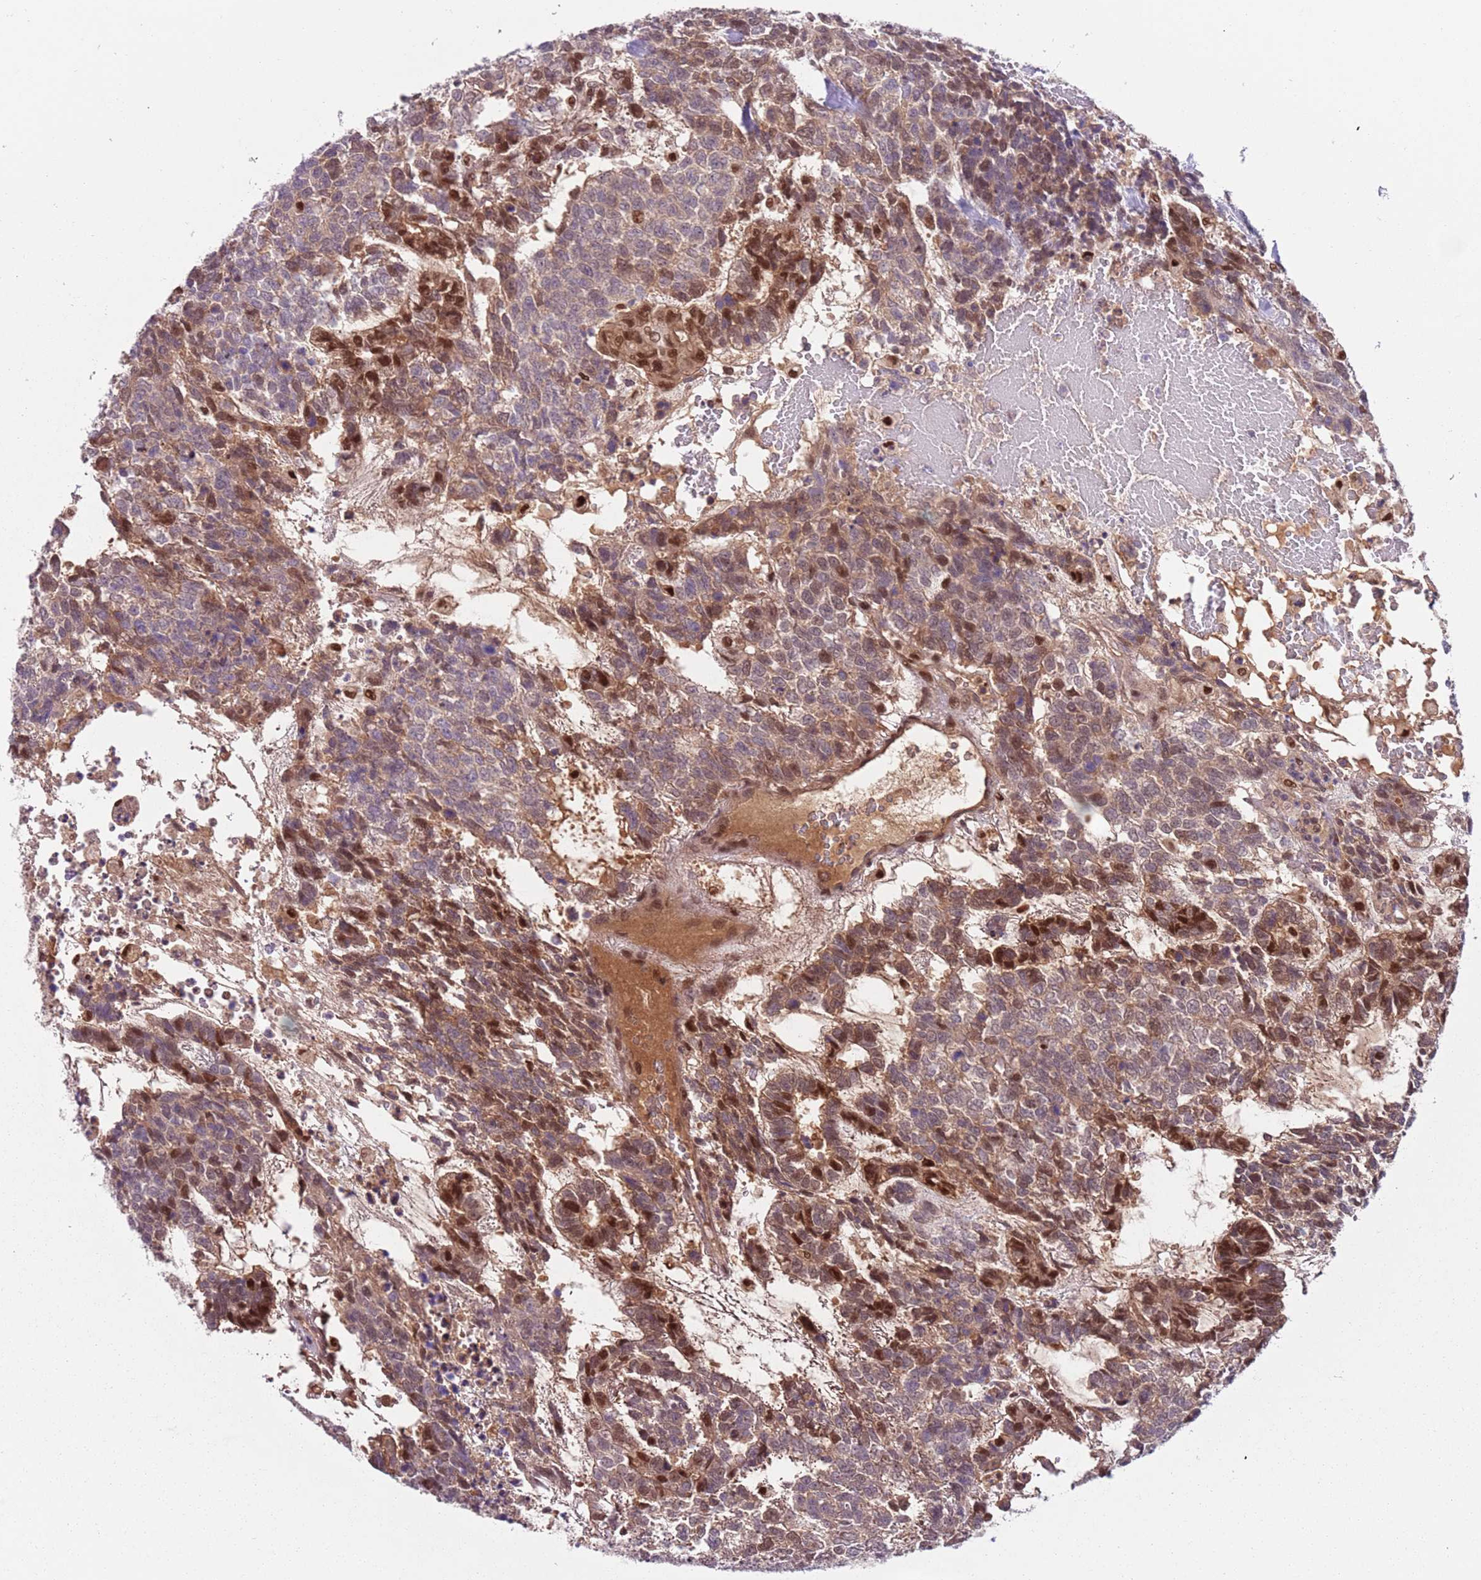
{"staining": {"intensity": "moderate", "quantity": "25%-75%", "location": "cytoplasmic/membranous,nuclear"}, "tissue": "testis cancer", "cell_type": "Tumor cells", "image_type": "cancer", "snomed": [{"axis": "morphology", "description": "Carcinoma, Embryonal, NOS"}, {"axis": "topography", "description": "Testis"}], "caption": "The immunohistochemical stain shows moderate cytoplasmic/membranous and nuclear staining in tumor cells of embryonal carcinoma (testis) tissue.", "gene": "RMND5B", "patient": {"sex": "male", "age": 23}}